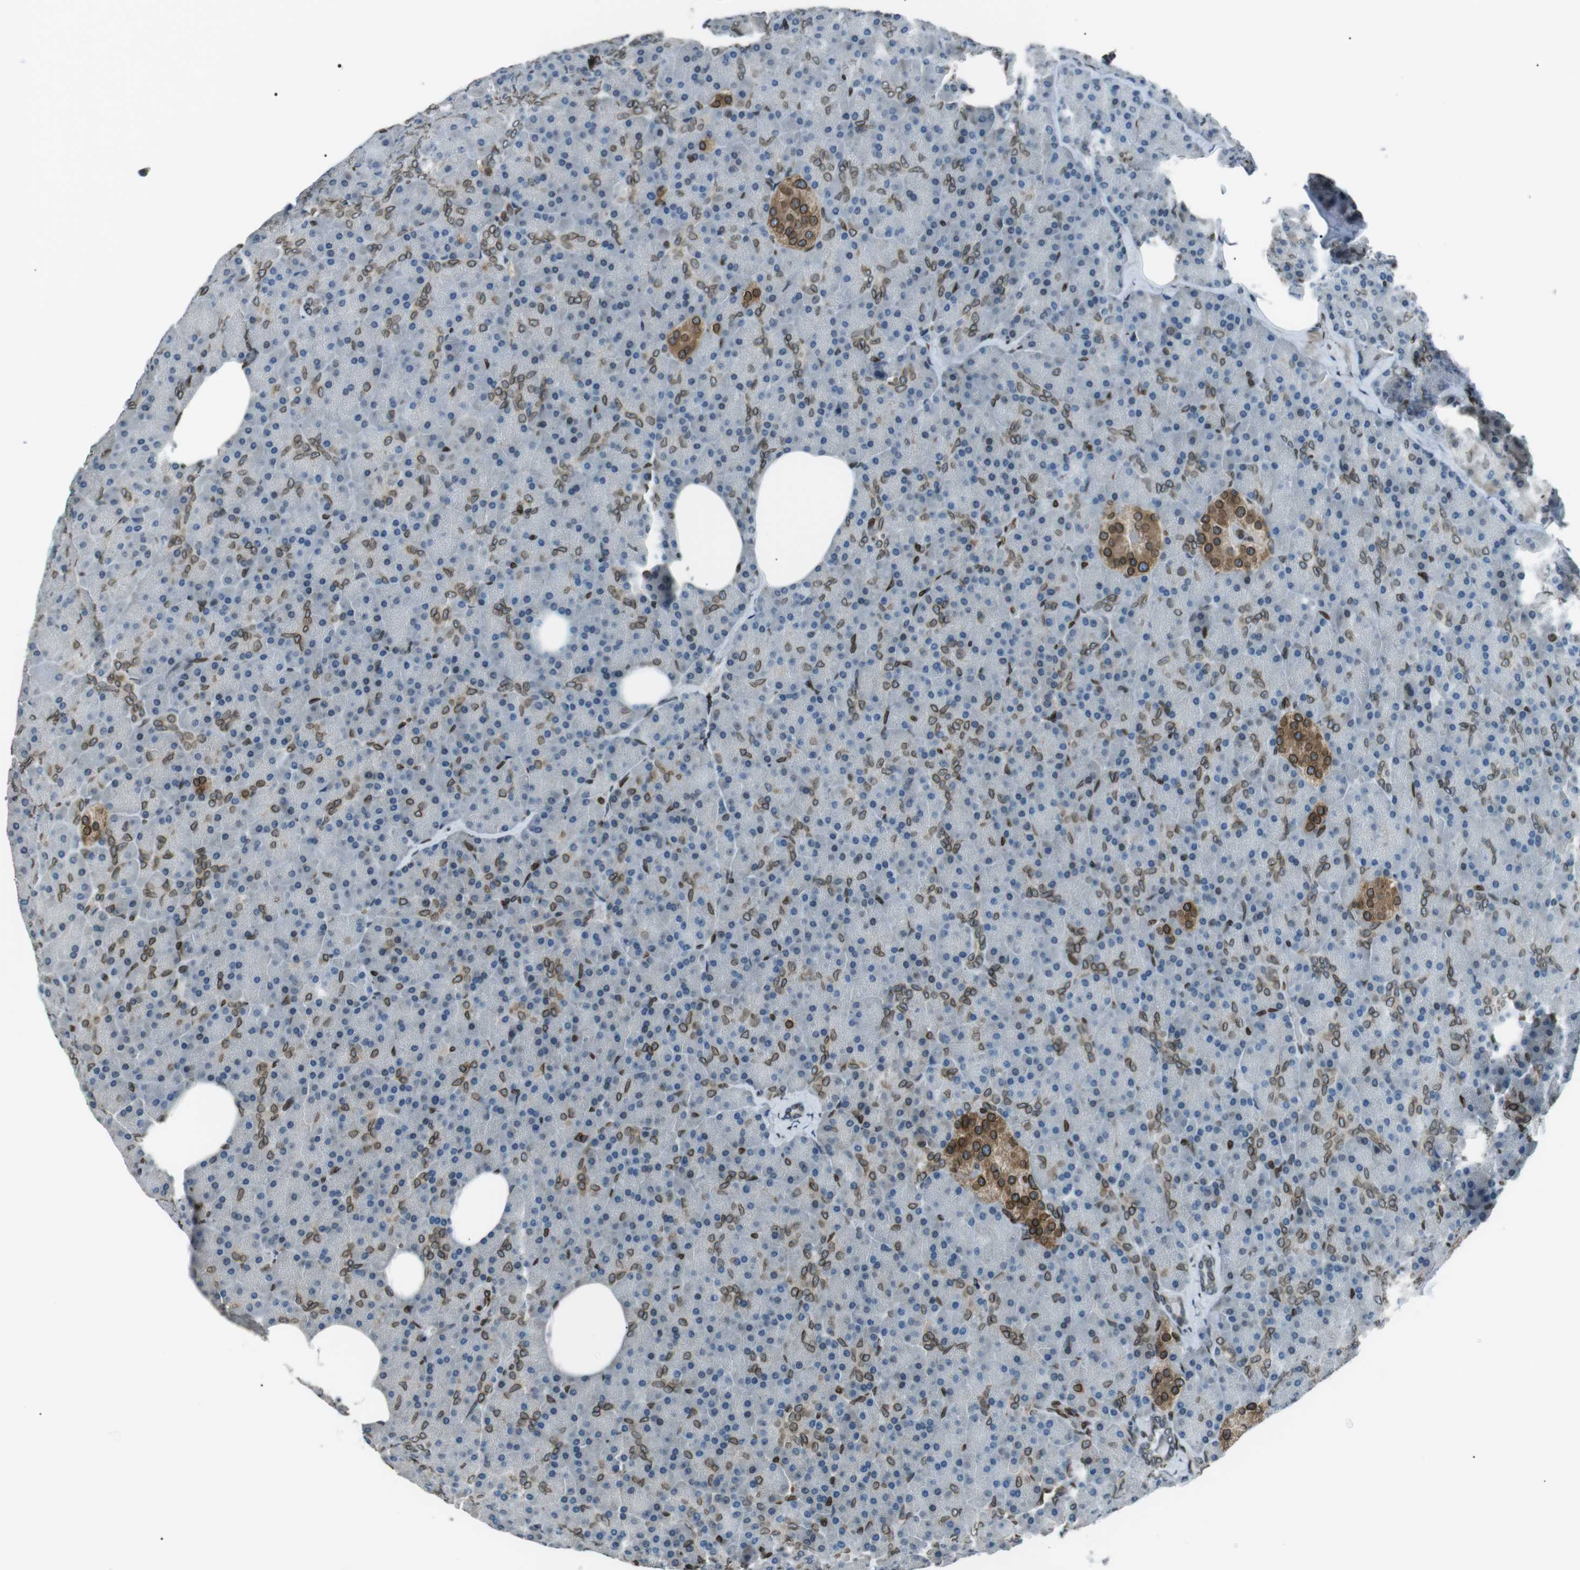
{"staining": {"intensity": "moderate", "quantity": "25%-75%", "location": "cytoplasmic/membranous,nuclear"}, "tissue": "pancreas", "cell_type": "Exocrine glandular cells", "image_type": "normal", "snomed": [{"axis": "morphology", "description": "Normal tissue, NOS"}, {"axis": "topography", "description": "Pancreas"}], "caption": "DAB immunohistochemical staining of benign human pancreas exhibits moderate cytoplasmic/membranous,nuclear protein positivity in approximately 25%-75% of exocrine glandular cells. (DAB (3,3'-diaminobenzidine) = brown stain, brightfield microscopy at high magnification).", "gene": "TMX4", "patient": {"sex": "female", "age": 35}}